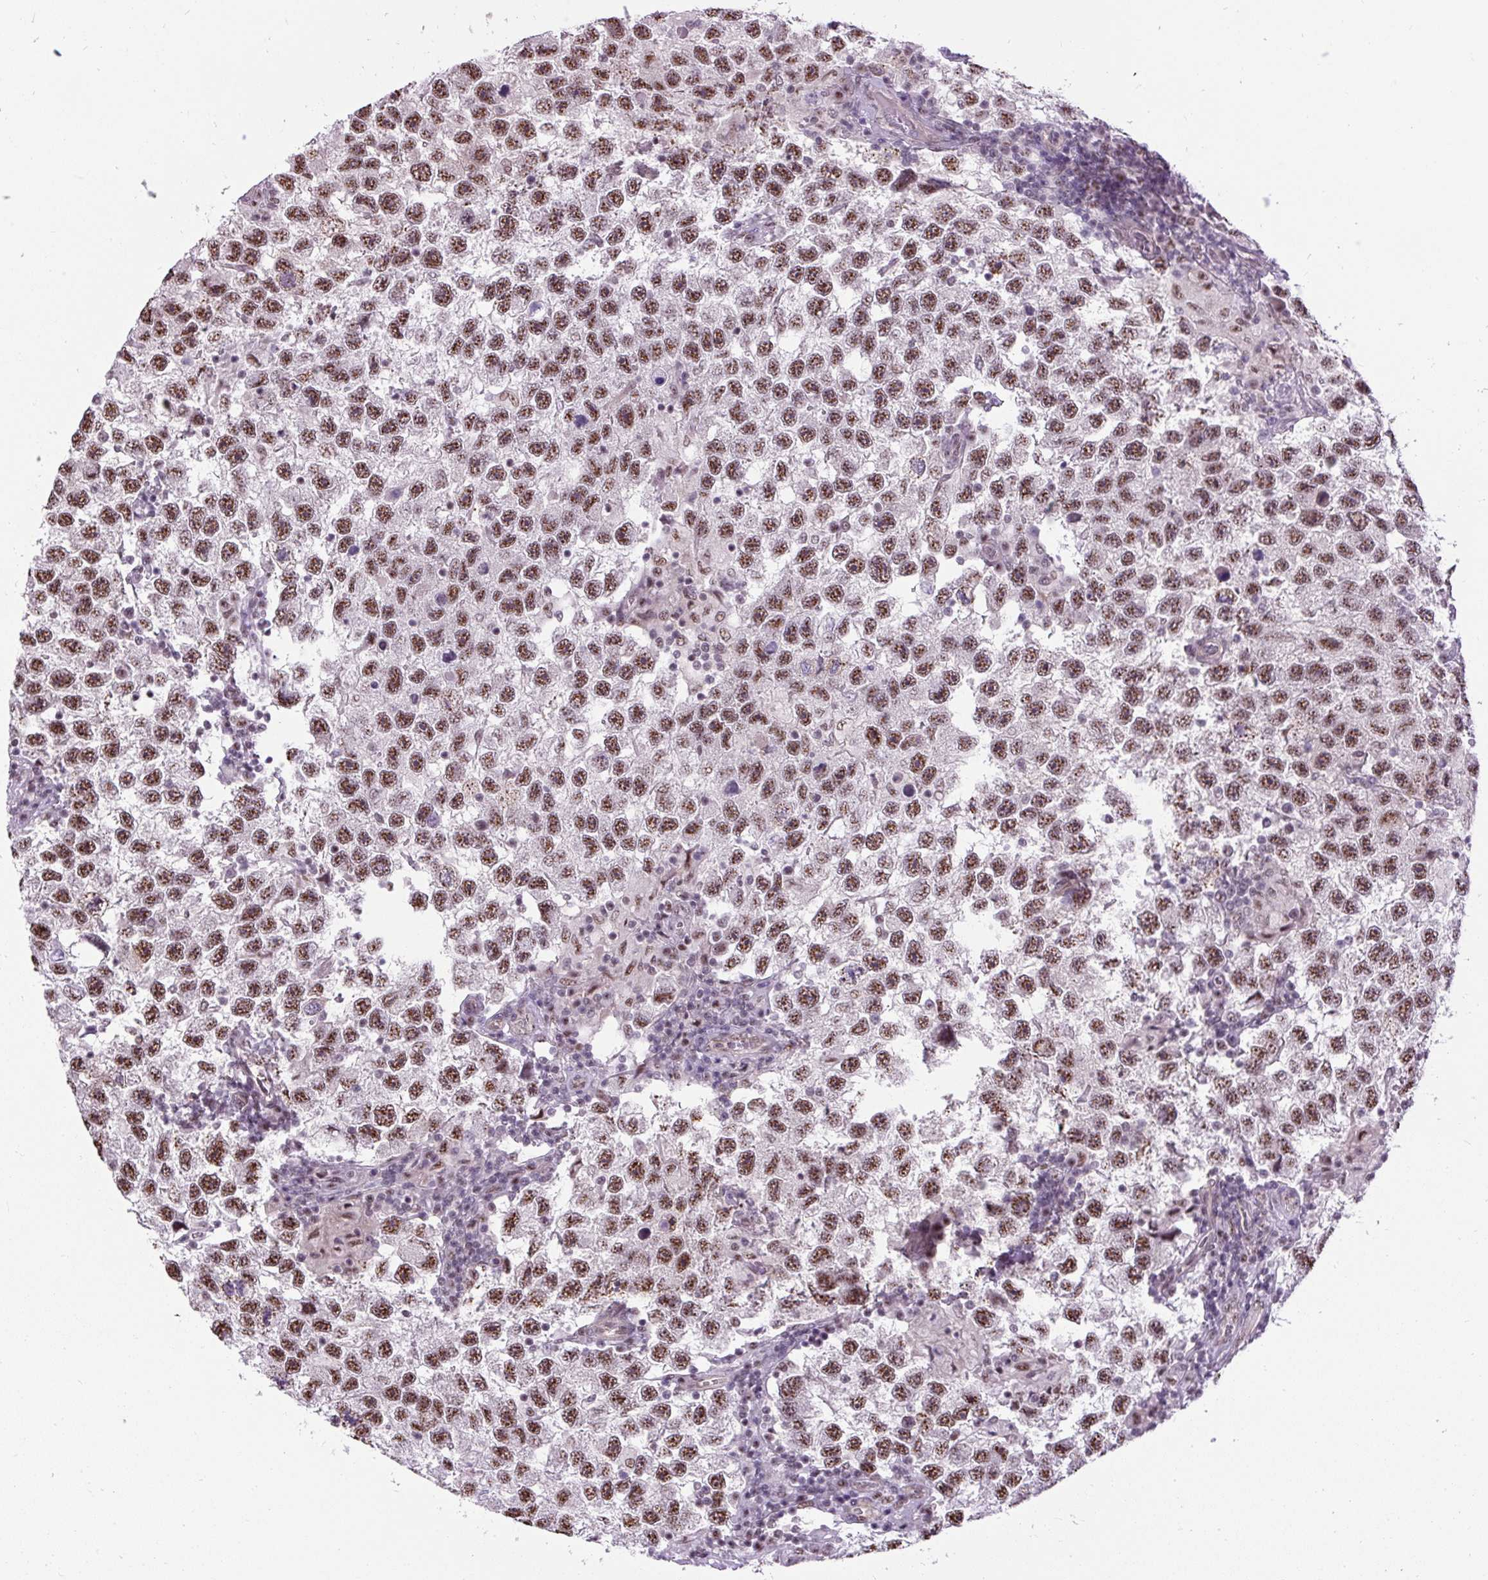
{"staining": {"intensity": "moderate", "quantity": ">75%", "location": "nuclear"}, "tissue": "testis cancer", "cell_type": "Tumor cells", "image_type": "cancer", "snomed": [{"axis": "morphology", "description": "Seminoma, NOS"}, {"axis": "topography", "description": "Testis"}], "caption": "Immunohistochemistry of human seminoma (testis) exhibits medium levels of moderate nuclear expression in approximately >75% of tumor cells.", "gene": "SMC5", "patient": {"sex": "male", "age": 26}}